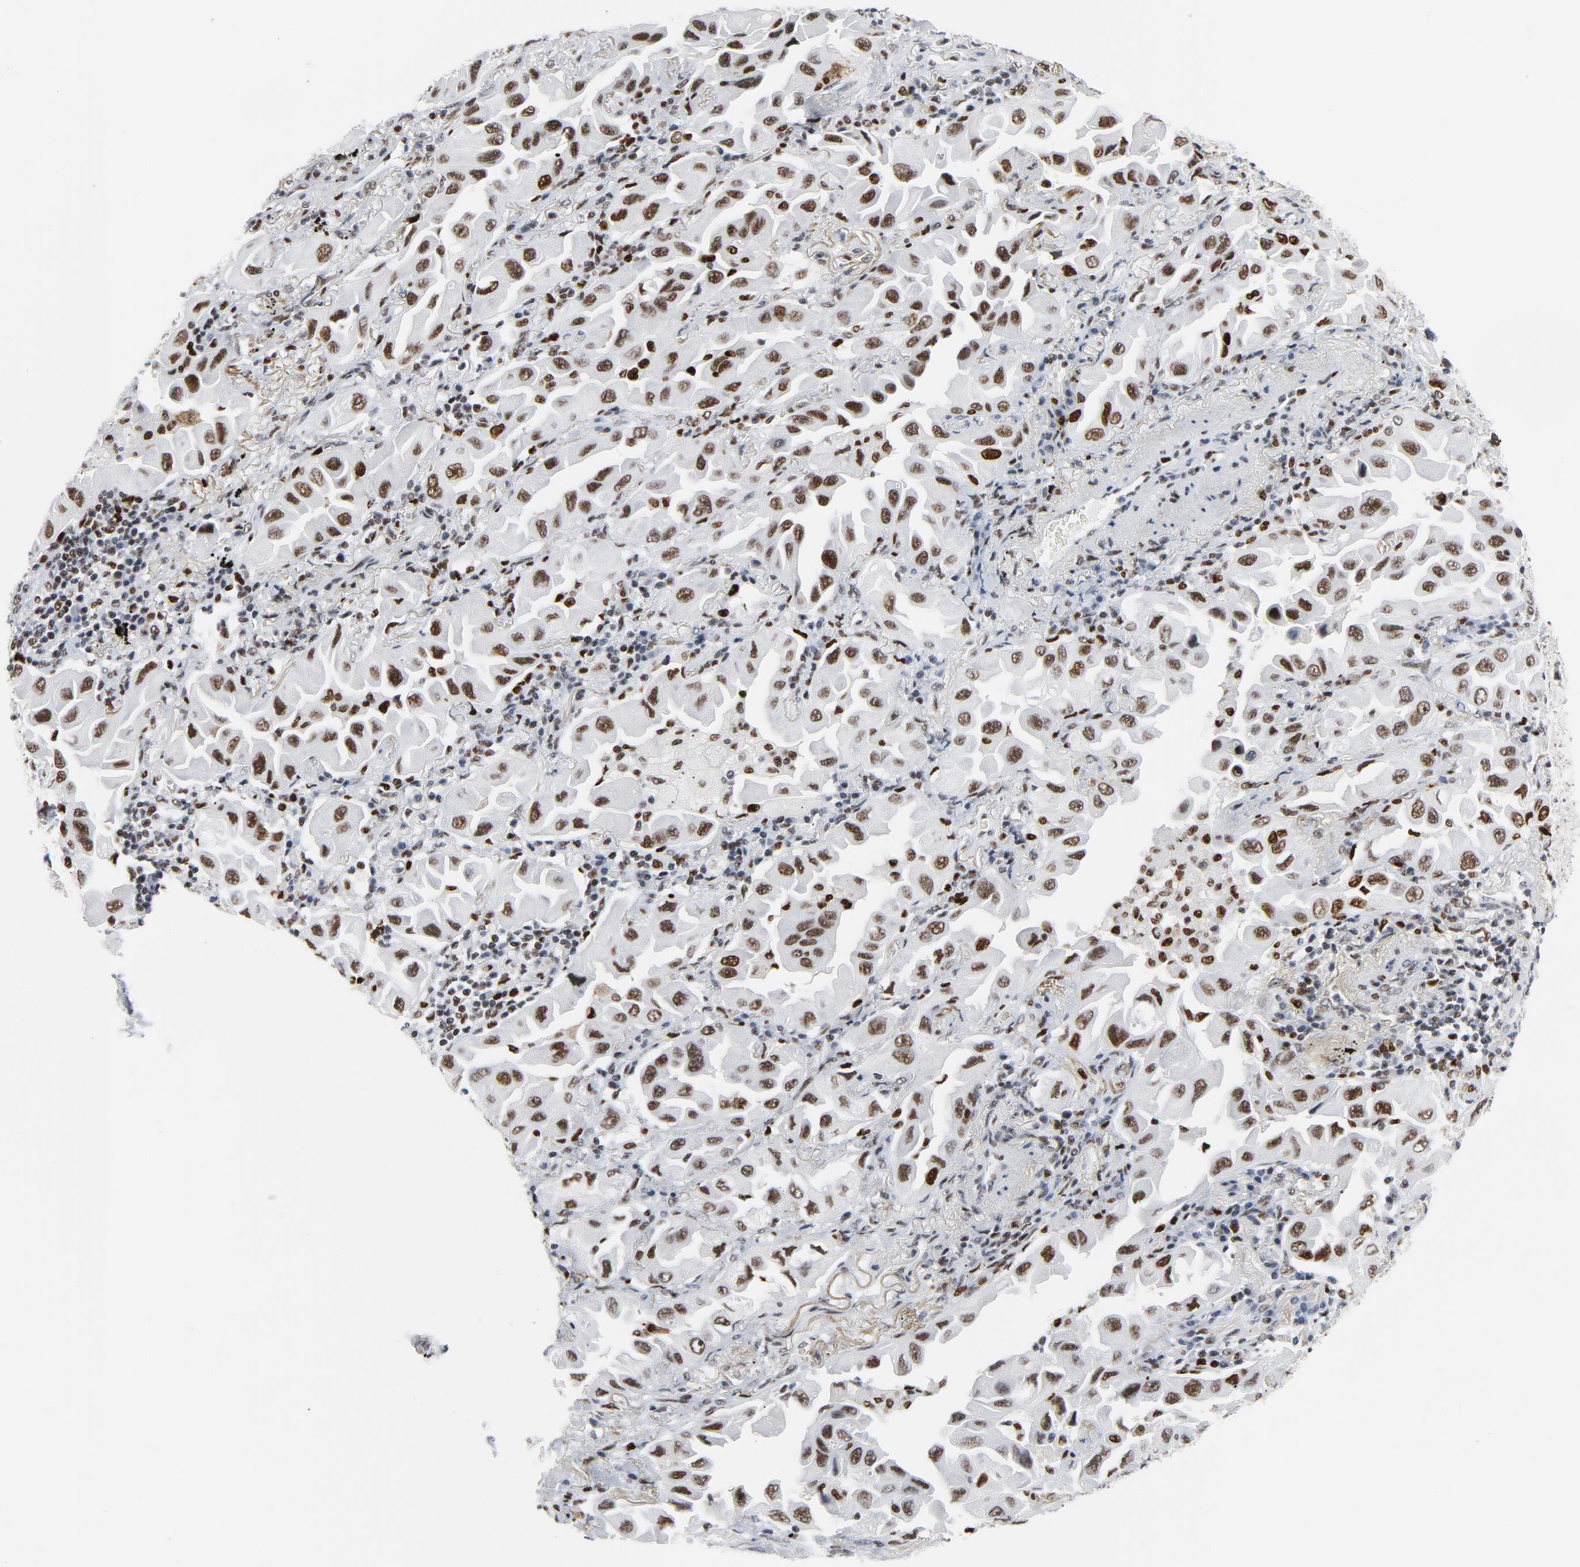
{"staining": {"intensity": "strong", "quantity": ">75%", "location": "nuclear"}, "tissue": "lung cancer", "cell_type": "Tumor cells", "image_type": "cancer", "snomed": [{"axis": "morphology", "description": "Adenocarcinoma, NOS"}, {"axis": "topography", "description": "Lung"}], "caption": "An image of human lung adenocarcinoma stained for a protein reveals strong nuclear brown staining in tumor cells.", "gene": "POLD1", "patient": {"sex": "female", "age": 65}}